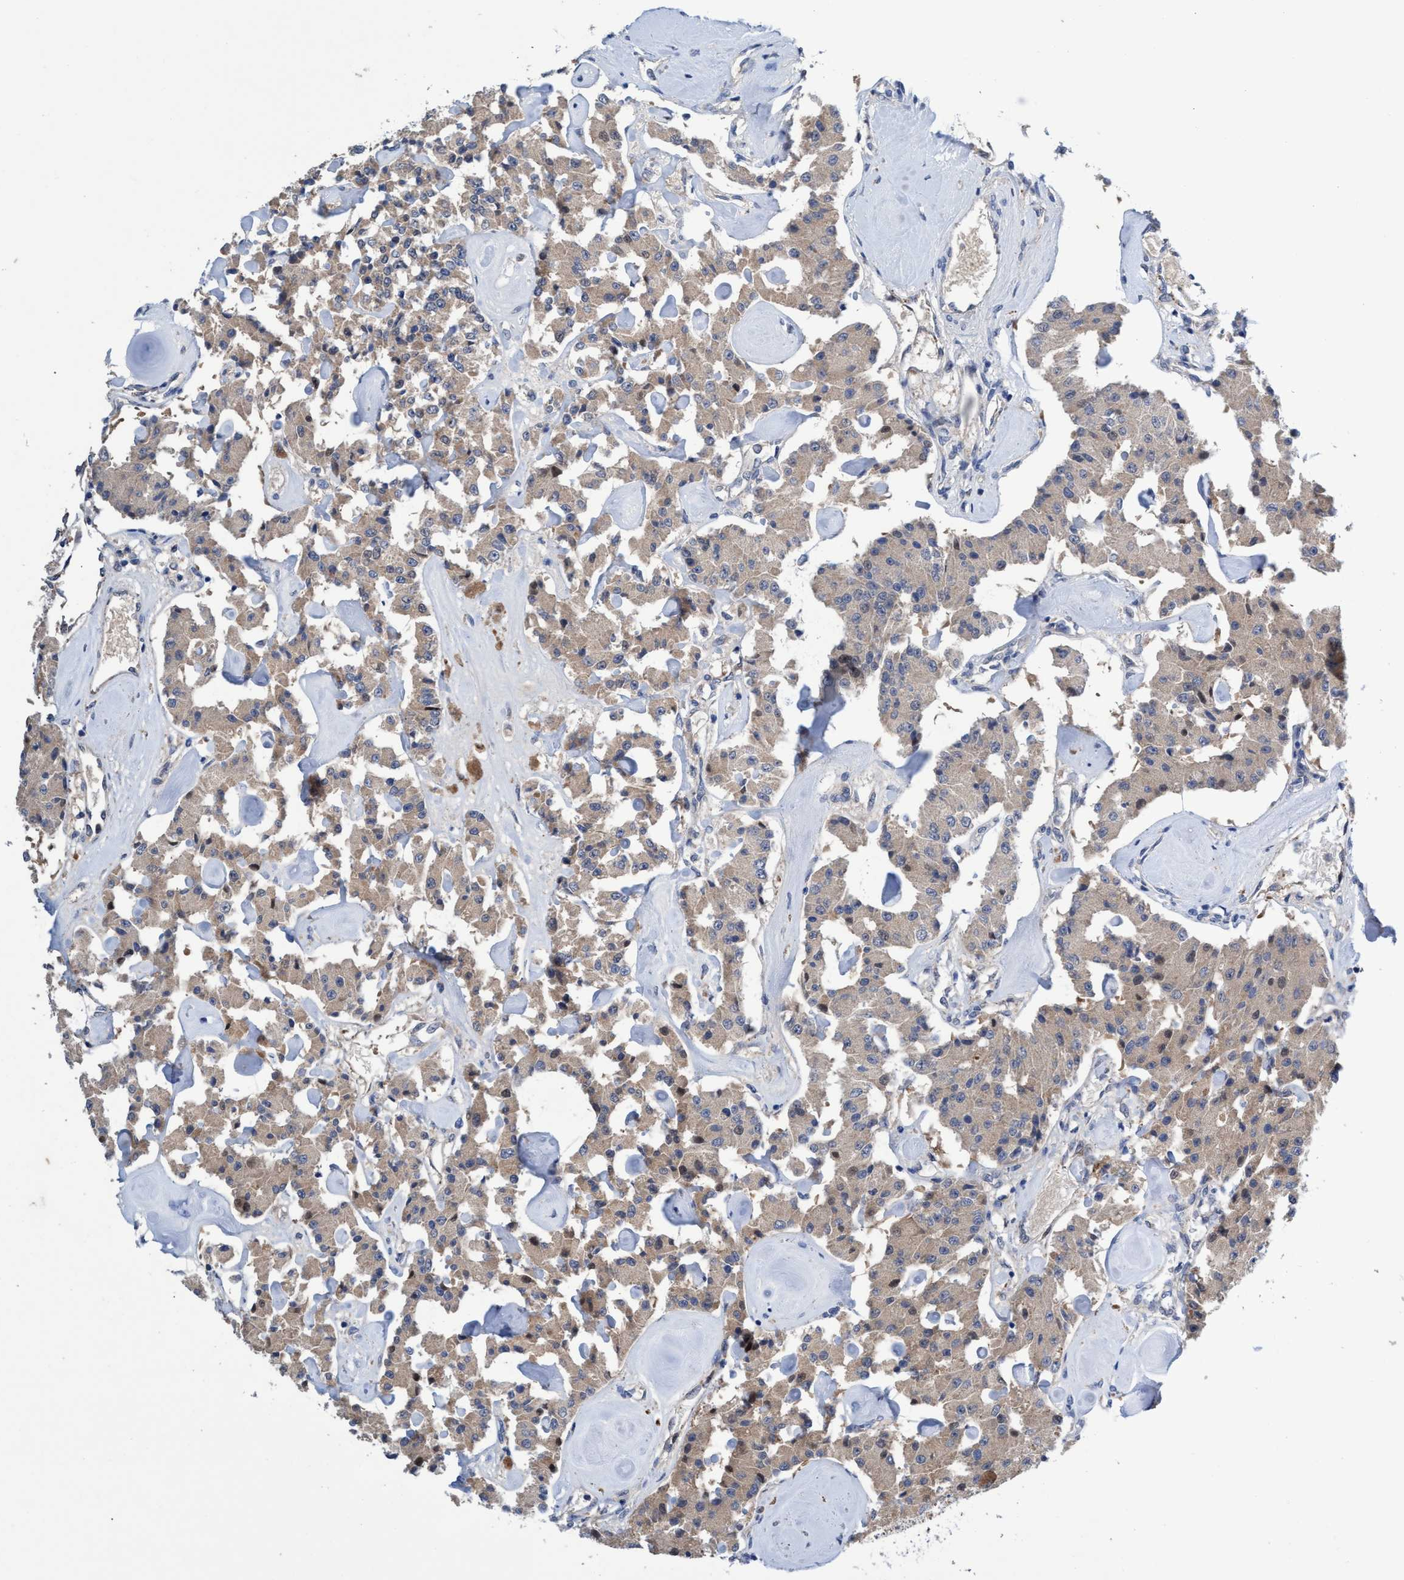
{"staining": {"intensity": "weak", "quantity": ">75%", "location": "cytoplasmic/membranous"}, "tissue": "carcinoid", "cell_type": "Tumor cells", "image_type": "cancer", "snomed": [{"axis": "morphology", "description": "Carcinoid, malignant, NOS"}, {"axis": "topography", "description": "Pancreas"}], "caption": "Tumor cells exhibit low levels of weak cytoplasmic/membranous staining in about >75% of cells in human malignant carcinoid.", "gene": "SVEP1", "patient": {"sex": "male", "age": 41}}